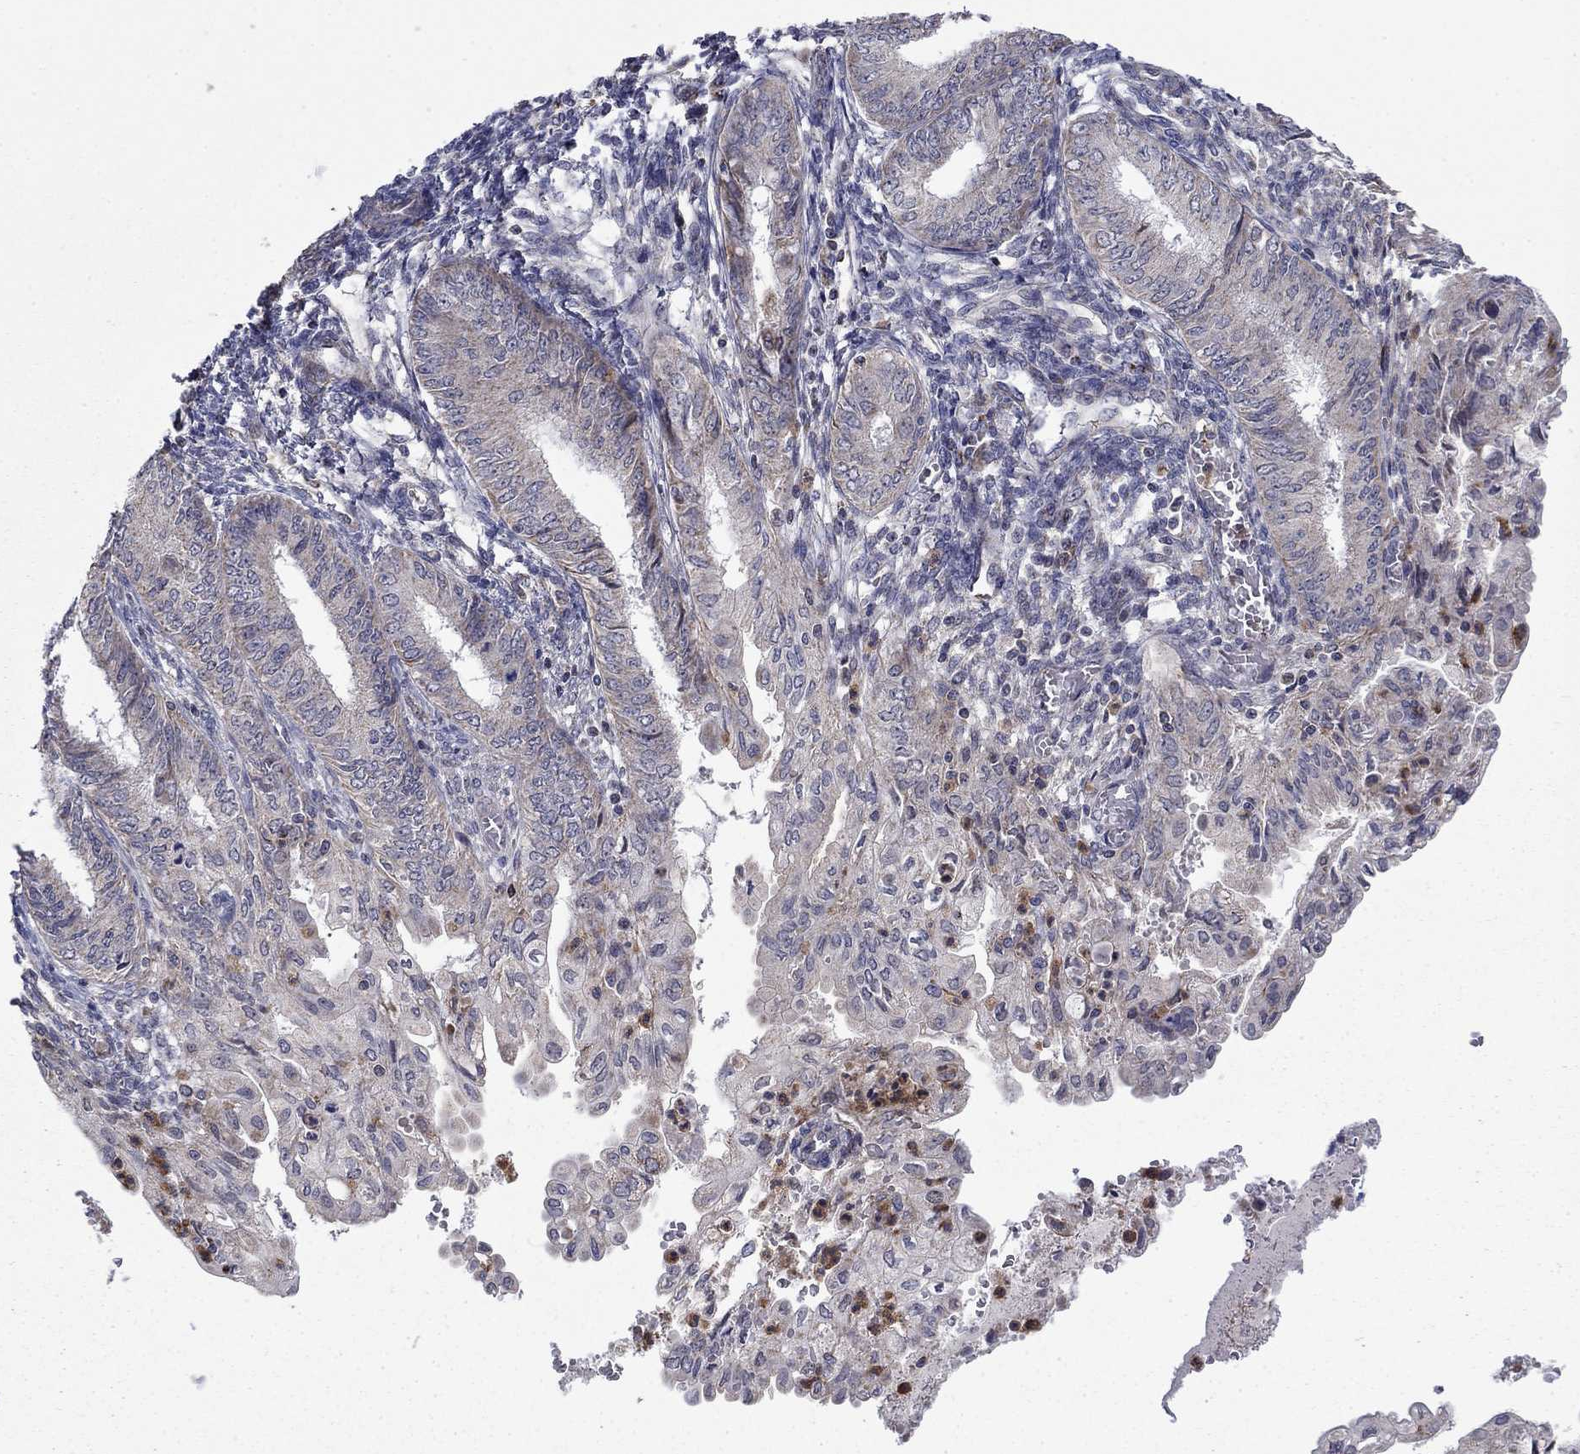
{"staining": {"intensity": "negative", "quantity": "none", "location": "none"}, "tissue": "endometrial cancer", "cell_type": "Tumor cells", "image_type": "cancer", "snomed": [{"axis": "morphology", "description": "Adenocarcinoma, NOS"}, {"axis": "topography", "description": "Endometrium"}], "caption": "Tumor cells are negative for brown protein staining in endometrial adenocarcinoma.", "gene": "DOP1B", "patient": {"sex": "female", "age": 68}}